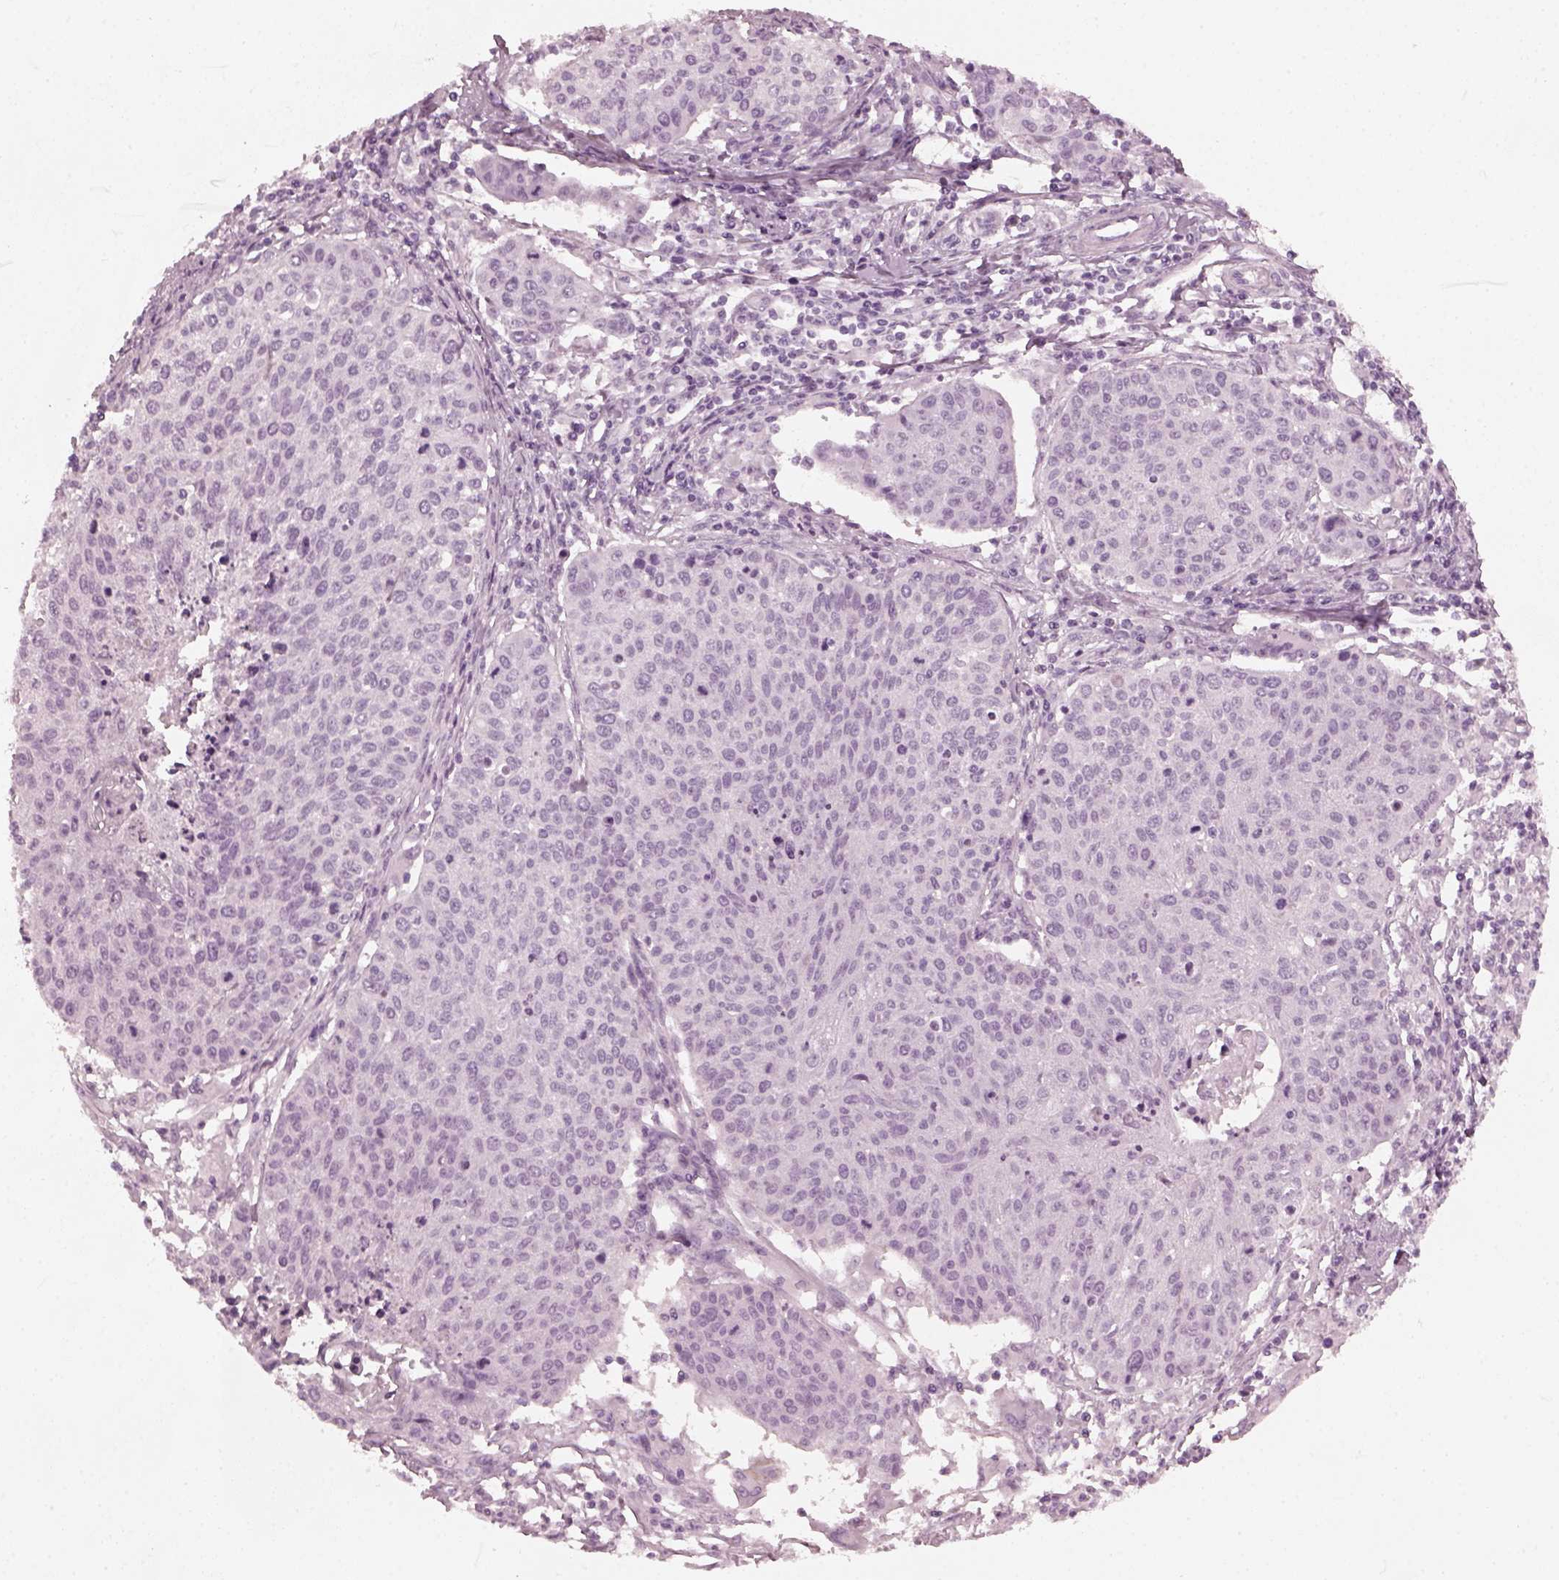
{"staining": {"intensity": "negative", "quantity": "none", "location": "none"}, "tissue": "cervical cancer", "cell_type": "Tumor cells", "image_type": "cancer", "snomed": [{"axis": "morphology", "description": "Squamous cell carcinoma, NOS"}, {"axis": "topography", "description": "Cervix"}], "caption": "There is no significant staining in tumor cells of cervical cancer. (DAB (3,3'-diaminobenzidine) immunohistochemistry with hematoxylin counter stain).", "gene": "CRYBA2", "patient": {"sex": "female", "age": 38}}